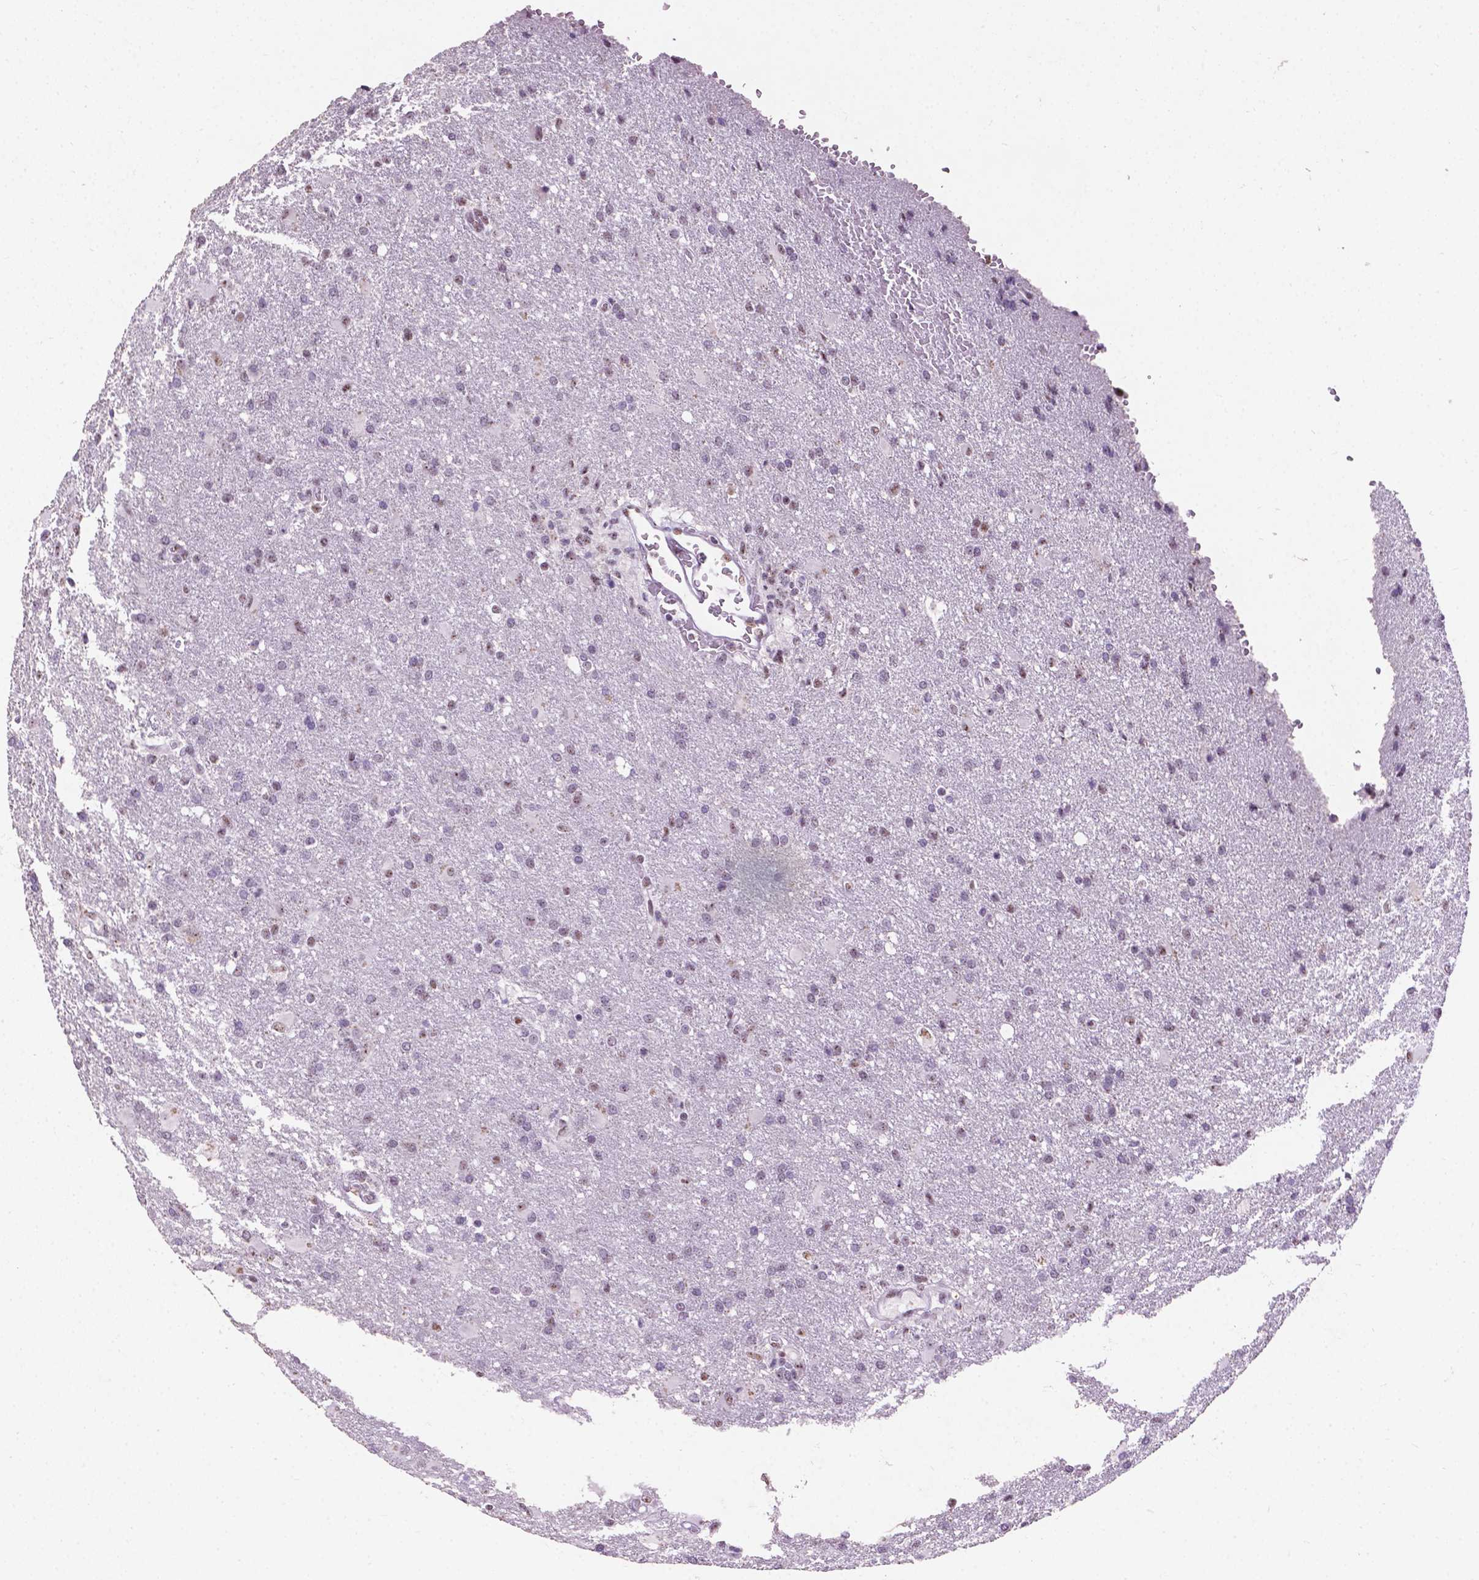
{"staining": {"intensity": "weak", "quantity": "<25%", "location": "nuclear"}, "tissue": "glioma", "cell_type": "Tumor cells", "image_type": "cancer", "snomed": [{"axis": "morphology", "description": "Glioma, malignant, High grade"}, {"axis": "topography", "description": "Brain"}], "caption": "This is an immunohistochemistry micrograph of high-grade glioma (malignant). There is no positivity in tumor cells.", "gene": "COIL", "patient": {"sex": "male", "age": 68}}